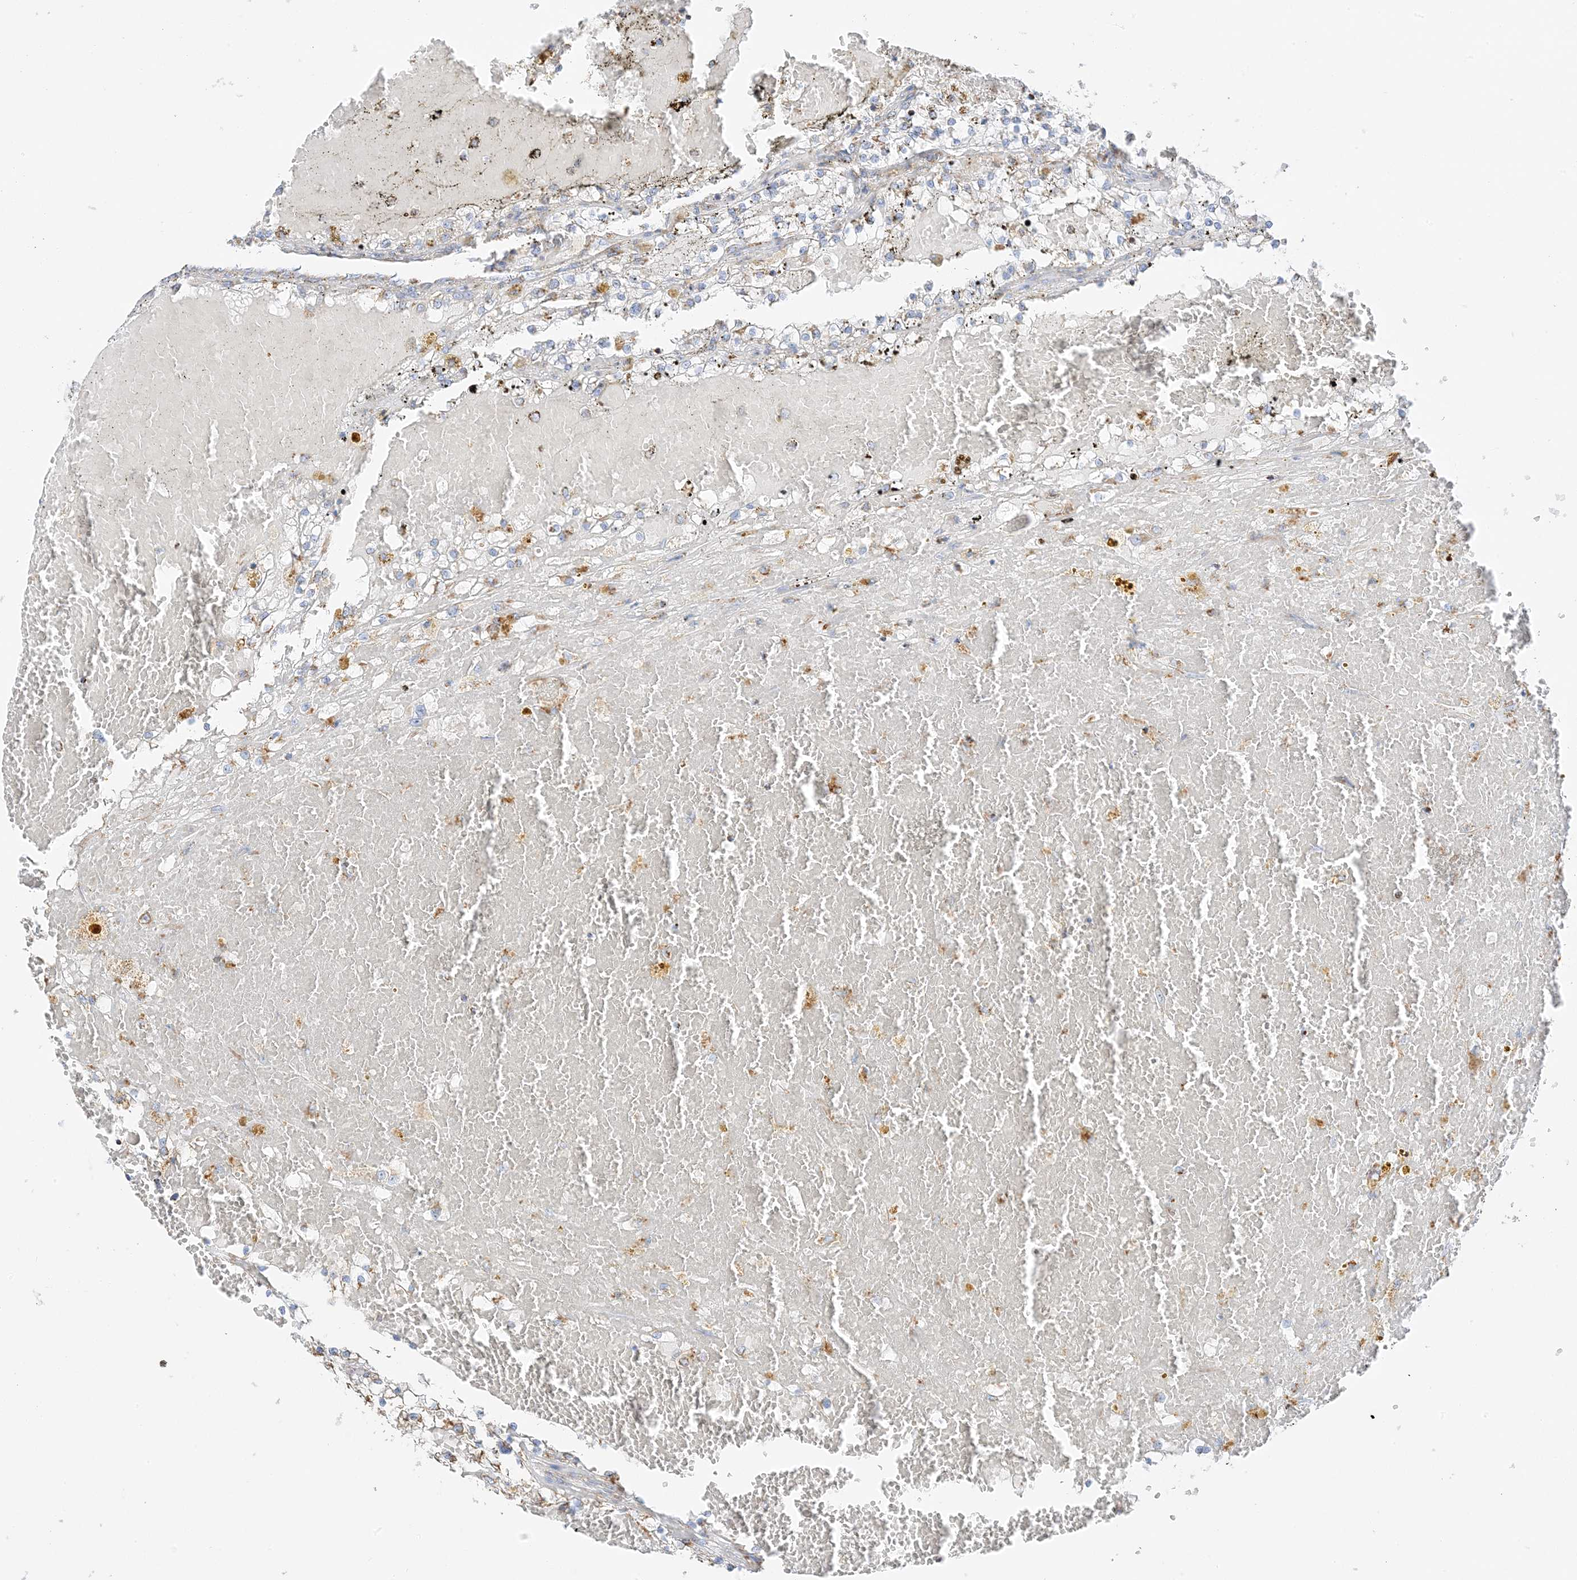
{"staining": {"intensity": "moderate", "quantity": "<25%", "location": "cytoplasmic/membranous"}, "tissue": "renal cancer", "cell_type": "Tumor cells", "image_type": "cancer", "snomed": [{"axis": "morphology", "description": "Normal tissue, NOS"}, {"axis": "morphology", "description": "Adenocarcinoma, NOS"}, {"axis": "topography", "description": "Kidney"}], "caption": "Renal cancer was stained to show a protein in brown. There is low levels of moderate cytoplasmic/membranous positivity in approximately <25% of tumor cells.", "gene": "CAPN13", "patient": {"sex": "male", "age": 68}}